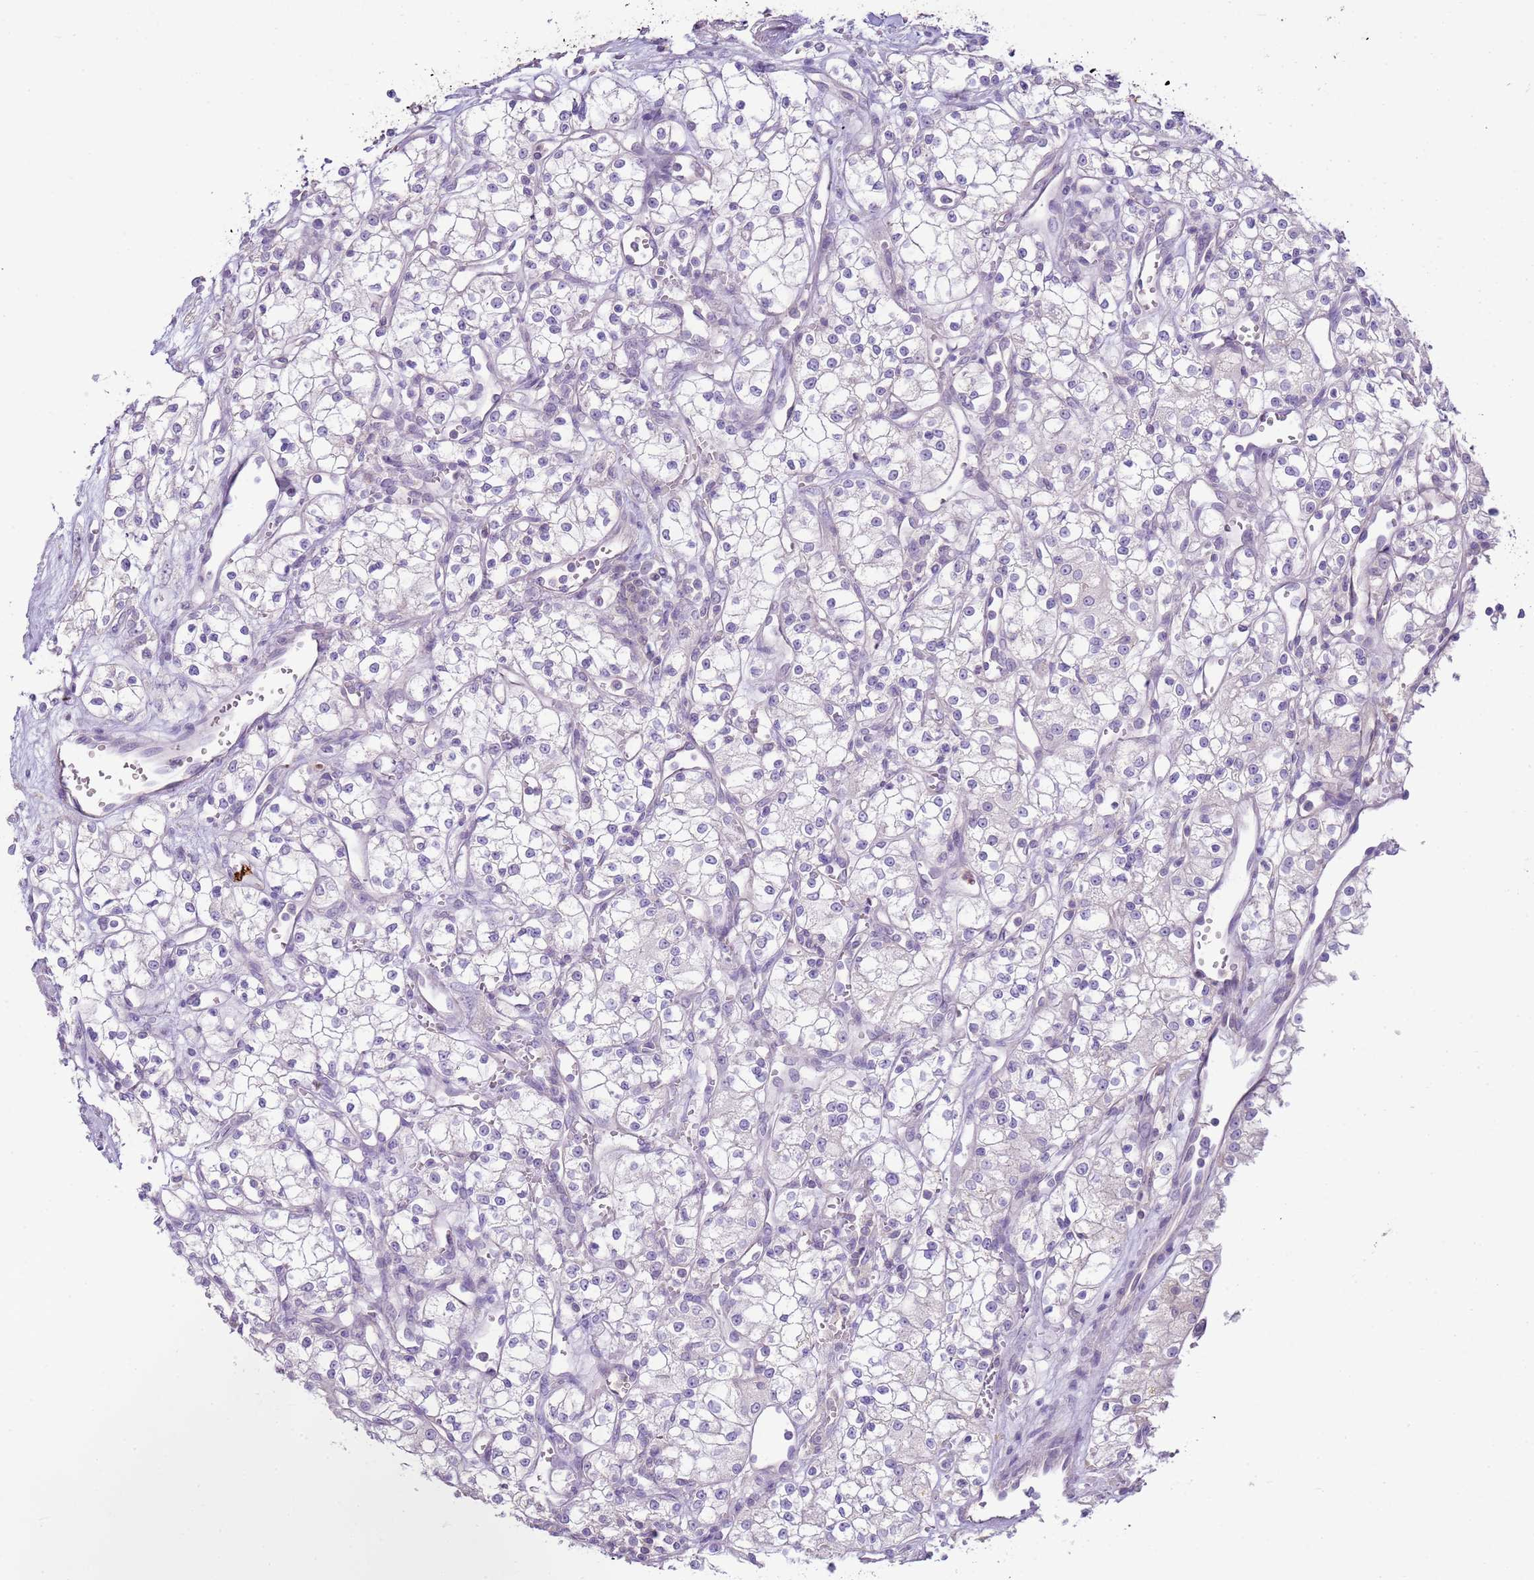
{"staining": {"intensity": "negative", "quantity": "none", "location": "none"}, "tissue": "renal cancer", "cell_type": "Tumor cells", "image_type": "cancer", "snomed": [{"axis": "morphology", "description": "Adenocarcinoma, NOS"}, {"axis": "topography", "description": "Kidney"}], "caption": "Tumor cells are negative for brown protein staining in renal cancer (adenocarcinoma).", "gene": "IL2RG", "patient": {"sex": "male", "age": 59}}